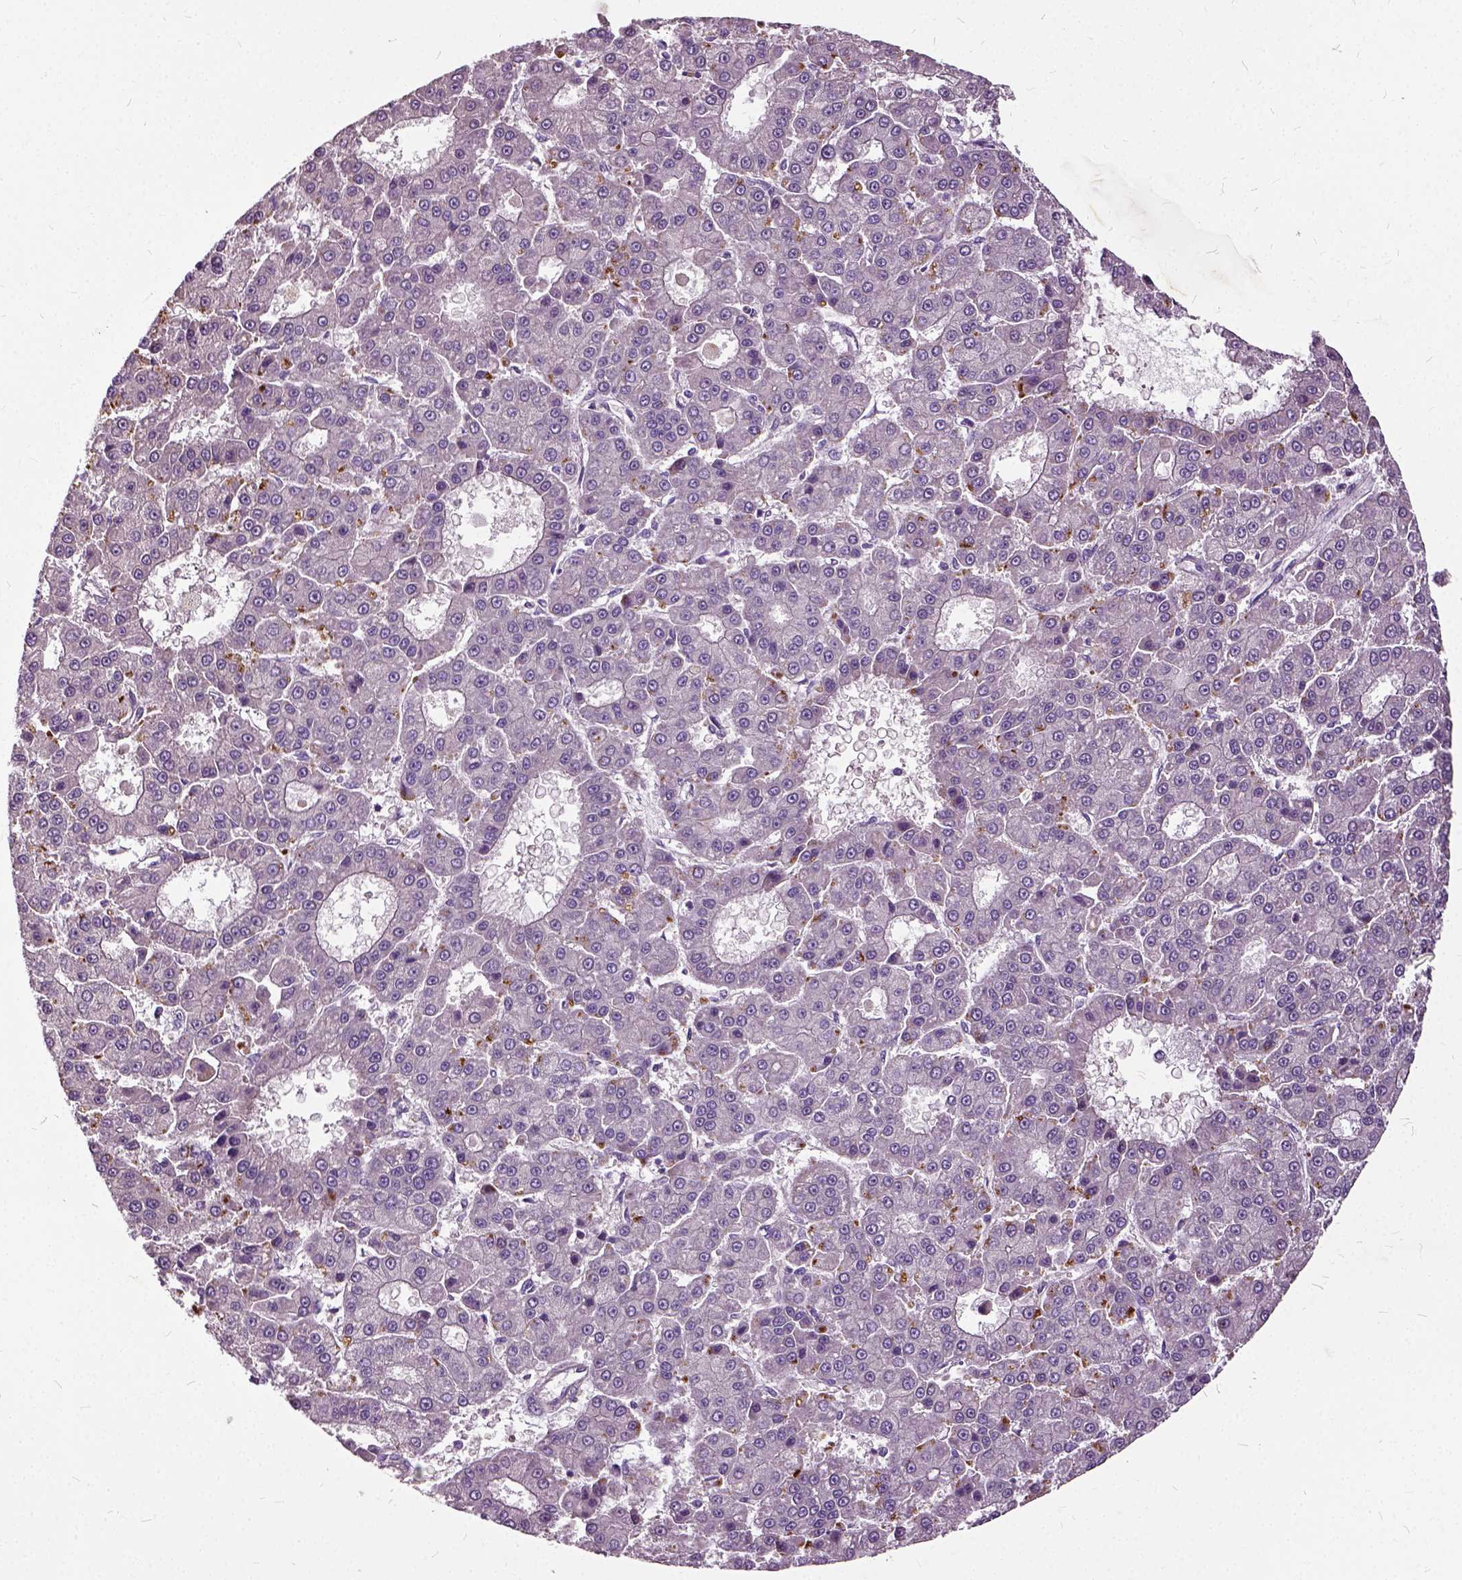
{"staining": {"intensity": "negative", "quantity": "none", "location": "none"}, "tissue": "liver cancer", "cell_type": "Tumor cells", "image_type": "cancer", "snomed": [{"axis": "morphology", "description": "Carcinoma, Hepatocellular, NOS"}, {"axis": "topography", "description": "Liver"}], "caption": "Immunohistochemistry (IHC) micrograph of neoplastic tissue: liver cancer (hepatocellular carcinoma) stained with DAB (3,3'-diaminobenzidine) shows no significant protein staining in tumor cells. (Brightfield microscopy of DAB IHC at high magnification).", "gene": "ILRUN", "patient": {"sex": "male", "age": 70}}